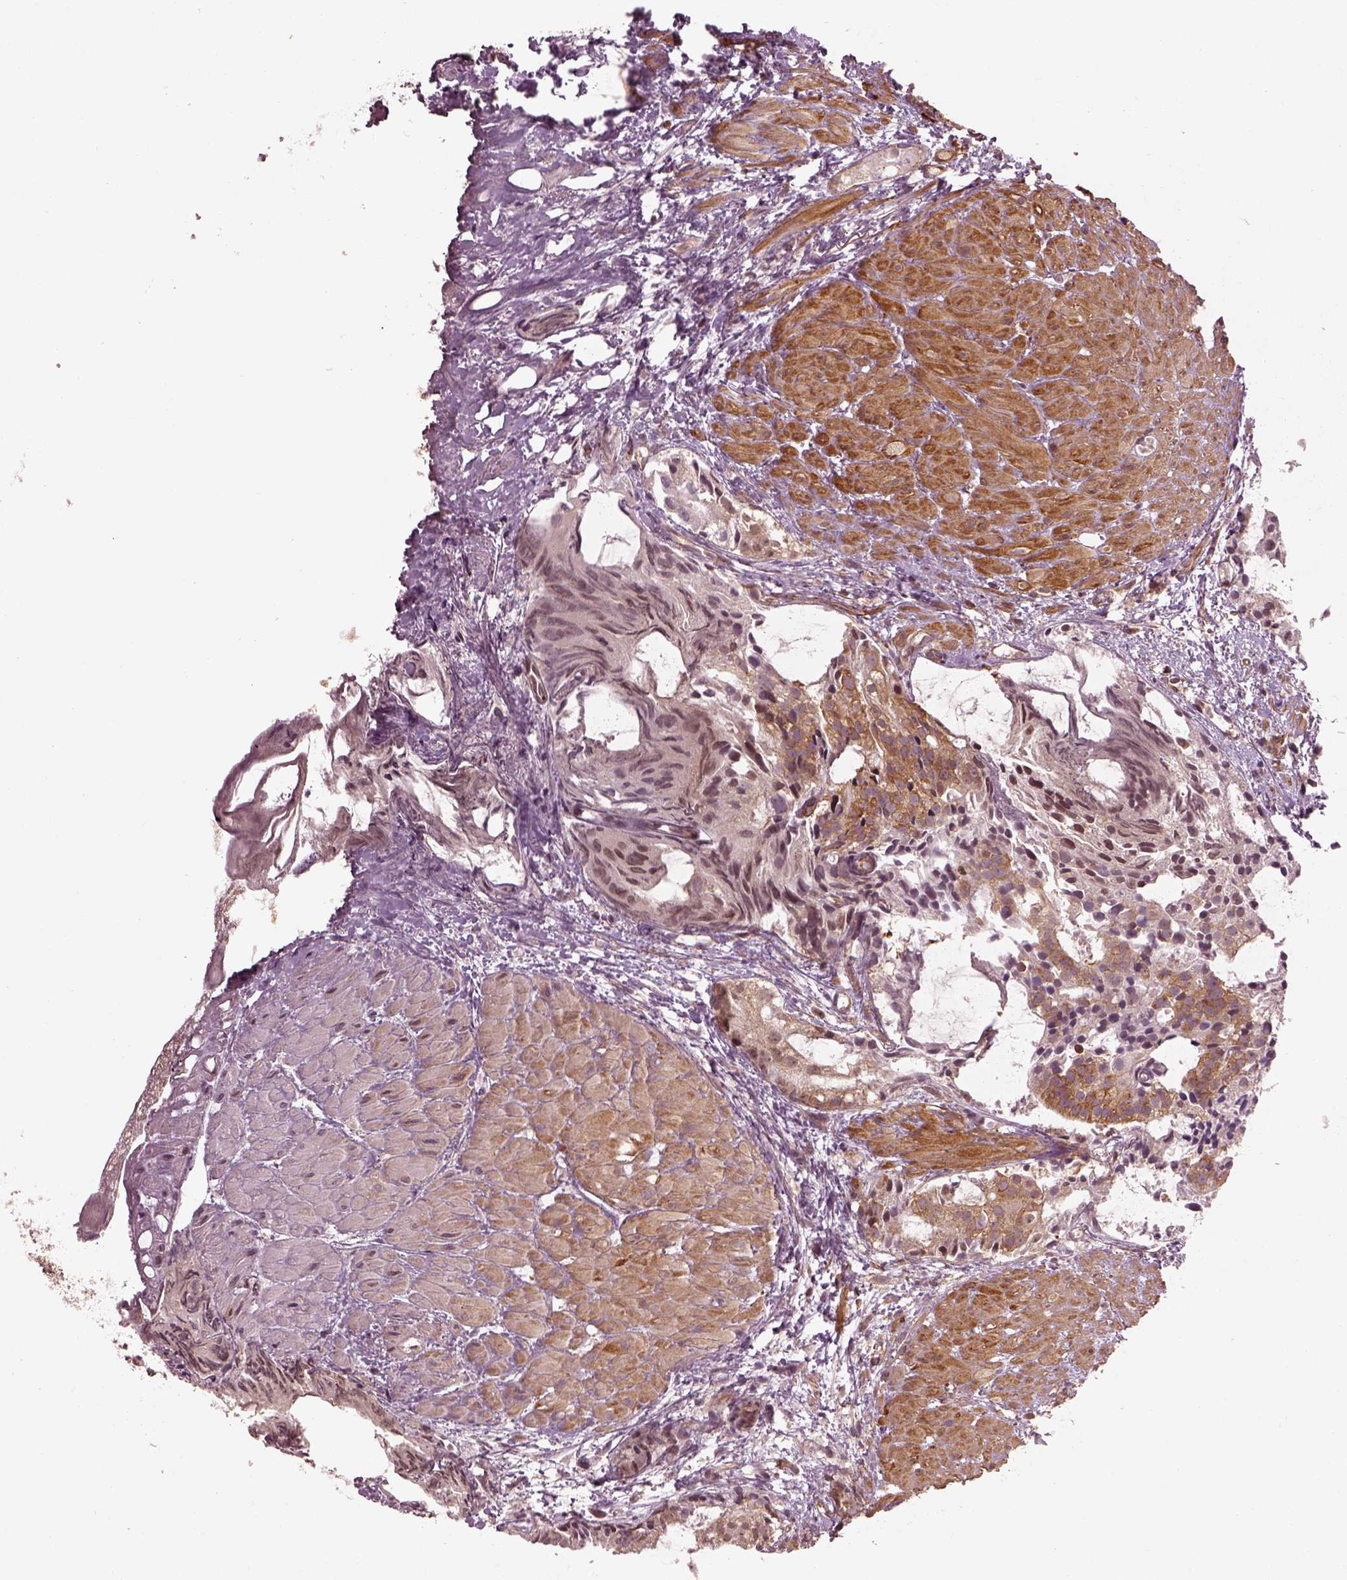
{"staining": {"intensity": "weak", "quantity": "25%-75%", "location": "cytoplasmic/membranous"}, "tissue": "prostate cancer", "cell_type": "Tumor cells", "image_type": "cancer", "snomed": [{"axis": "morphology", "description": "Adenocarcinoma, High grade"}, {"axis": "topography", "description": "Prostate"}], "caption": "This is a micrograph of immunohistochemistry (IHC) staining of prostate cancer, which shows weak expression in the cytoplasmic/membranous of tumor cells.", "gene": "LSM14A", "patient": {"sex": "male", "age": 79}}